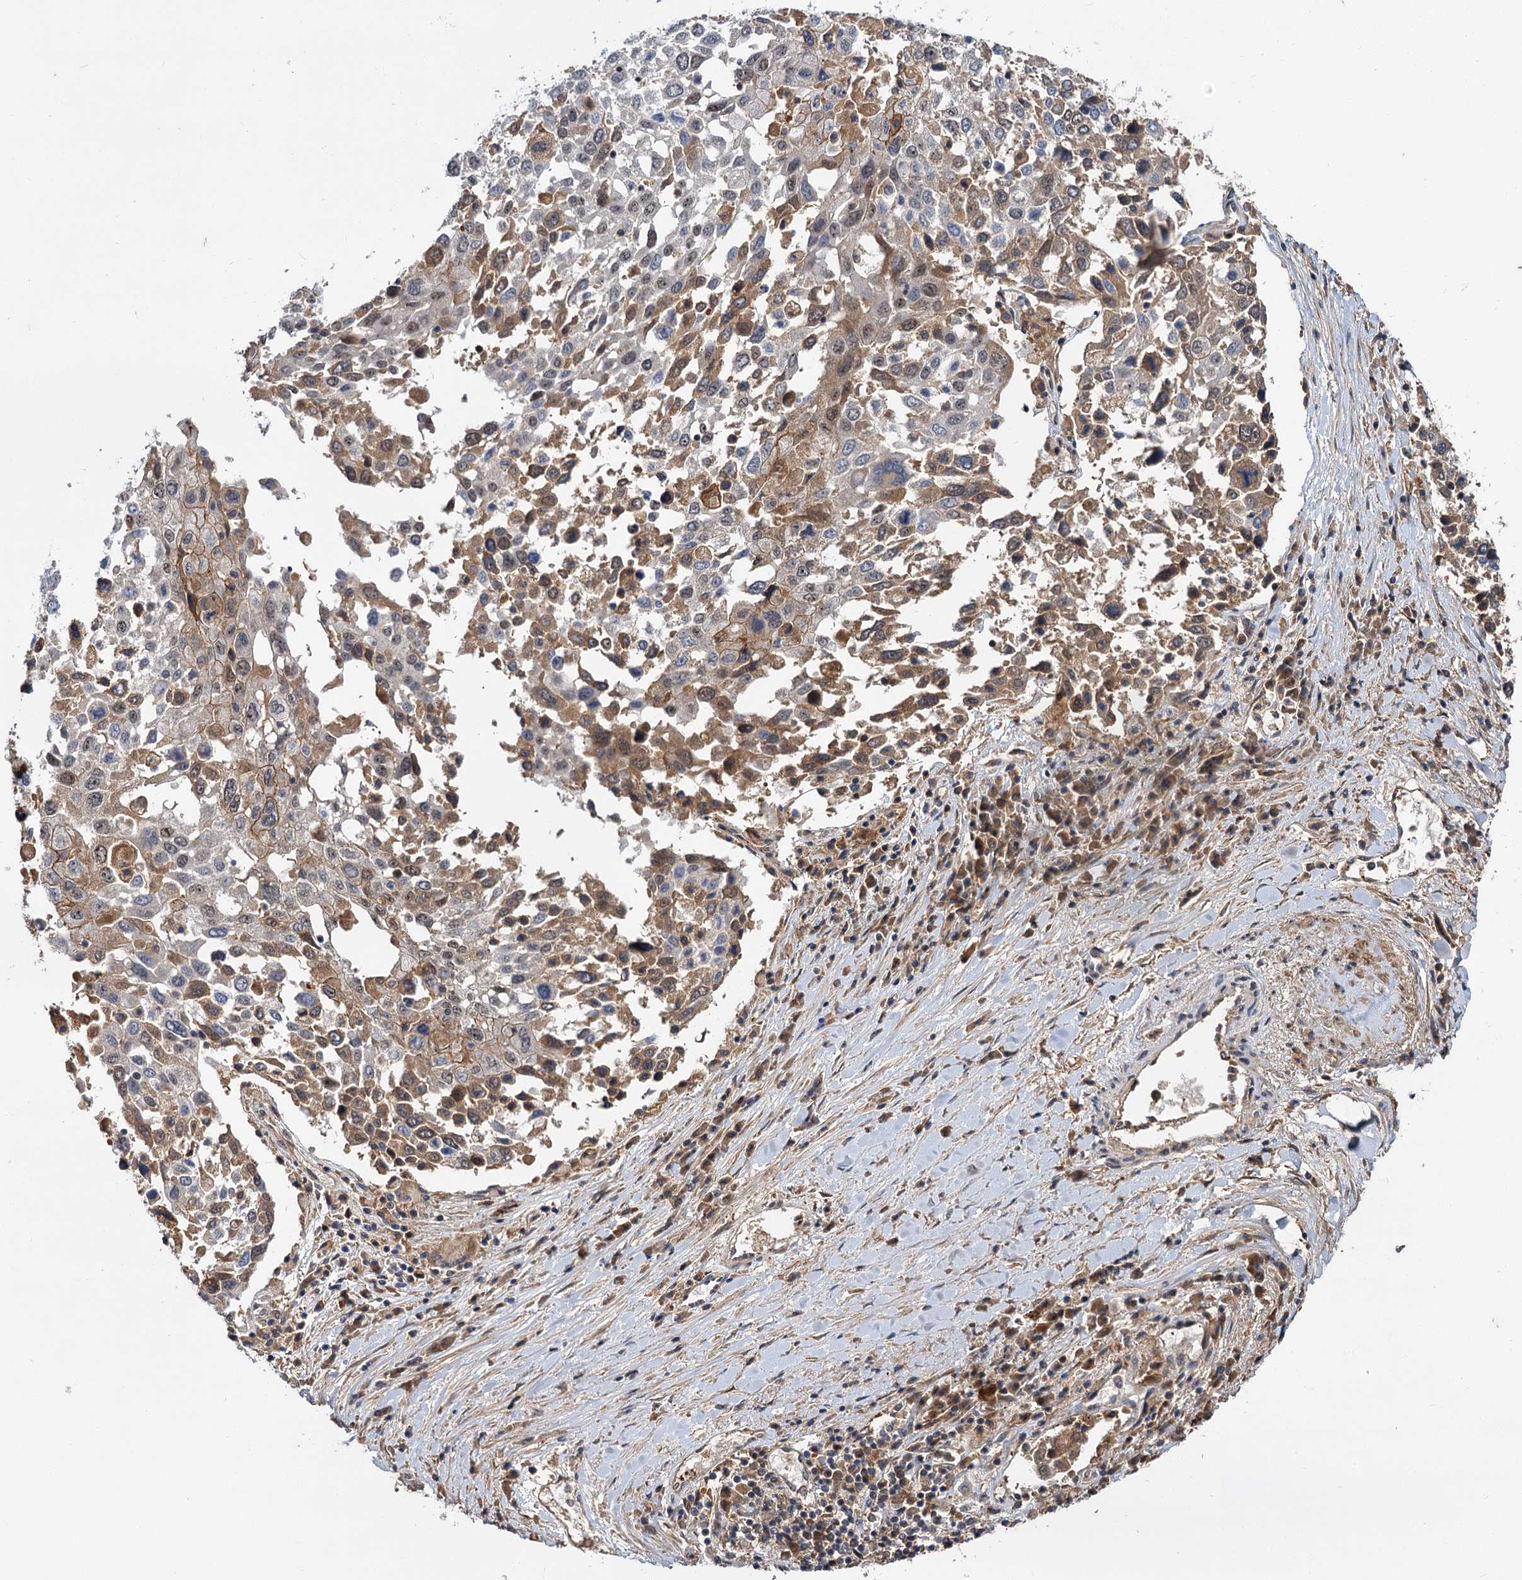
{"staining": {"intensity": "moderate", "quantity": "25%-75%", "location": "cytoplasmic/membranous,nuclear"}, "tissue": "lung cancer", "cell_type": "Tumor cells", "image_type": "cancer", "snomed": [{"axis": "morphology", "description": "Squamous cell carcinoma, NOS"}, {"axis": "topography", "description": "Lung"}], "caption": "Protein staining of lung cancer (squamous cell carcinoma) tissue displays moderate cytoplasmic/membranous and nuclear staining in about 25%-75% of tumor cells. (DAB (3,3'-diaminobenzidine) IHC, brown staining for protein, blue staining for nuclei).", "gene": "MBD6", "patient": {"sex": "male", "age": 65}}